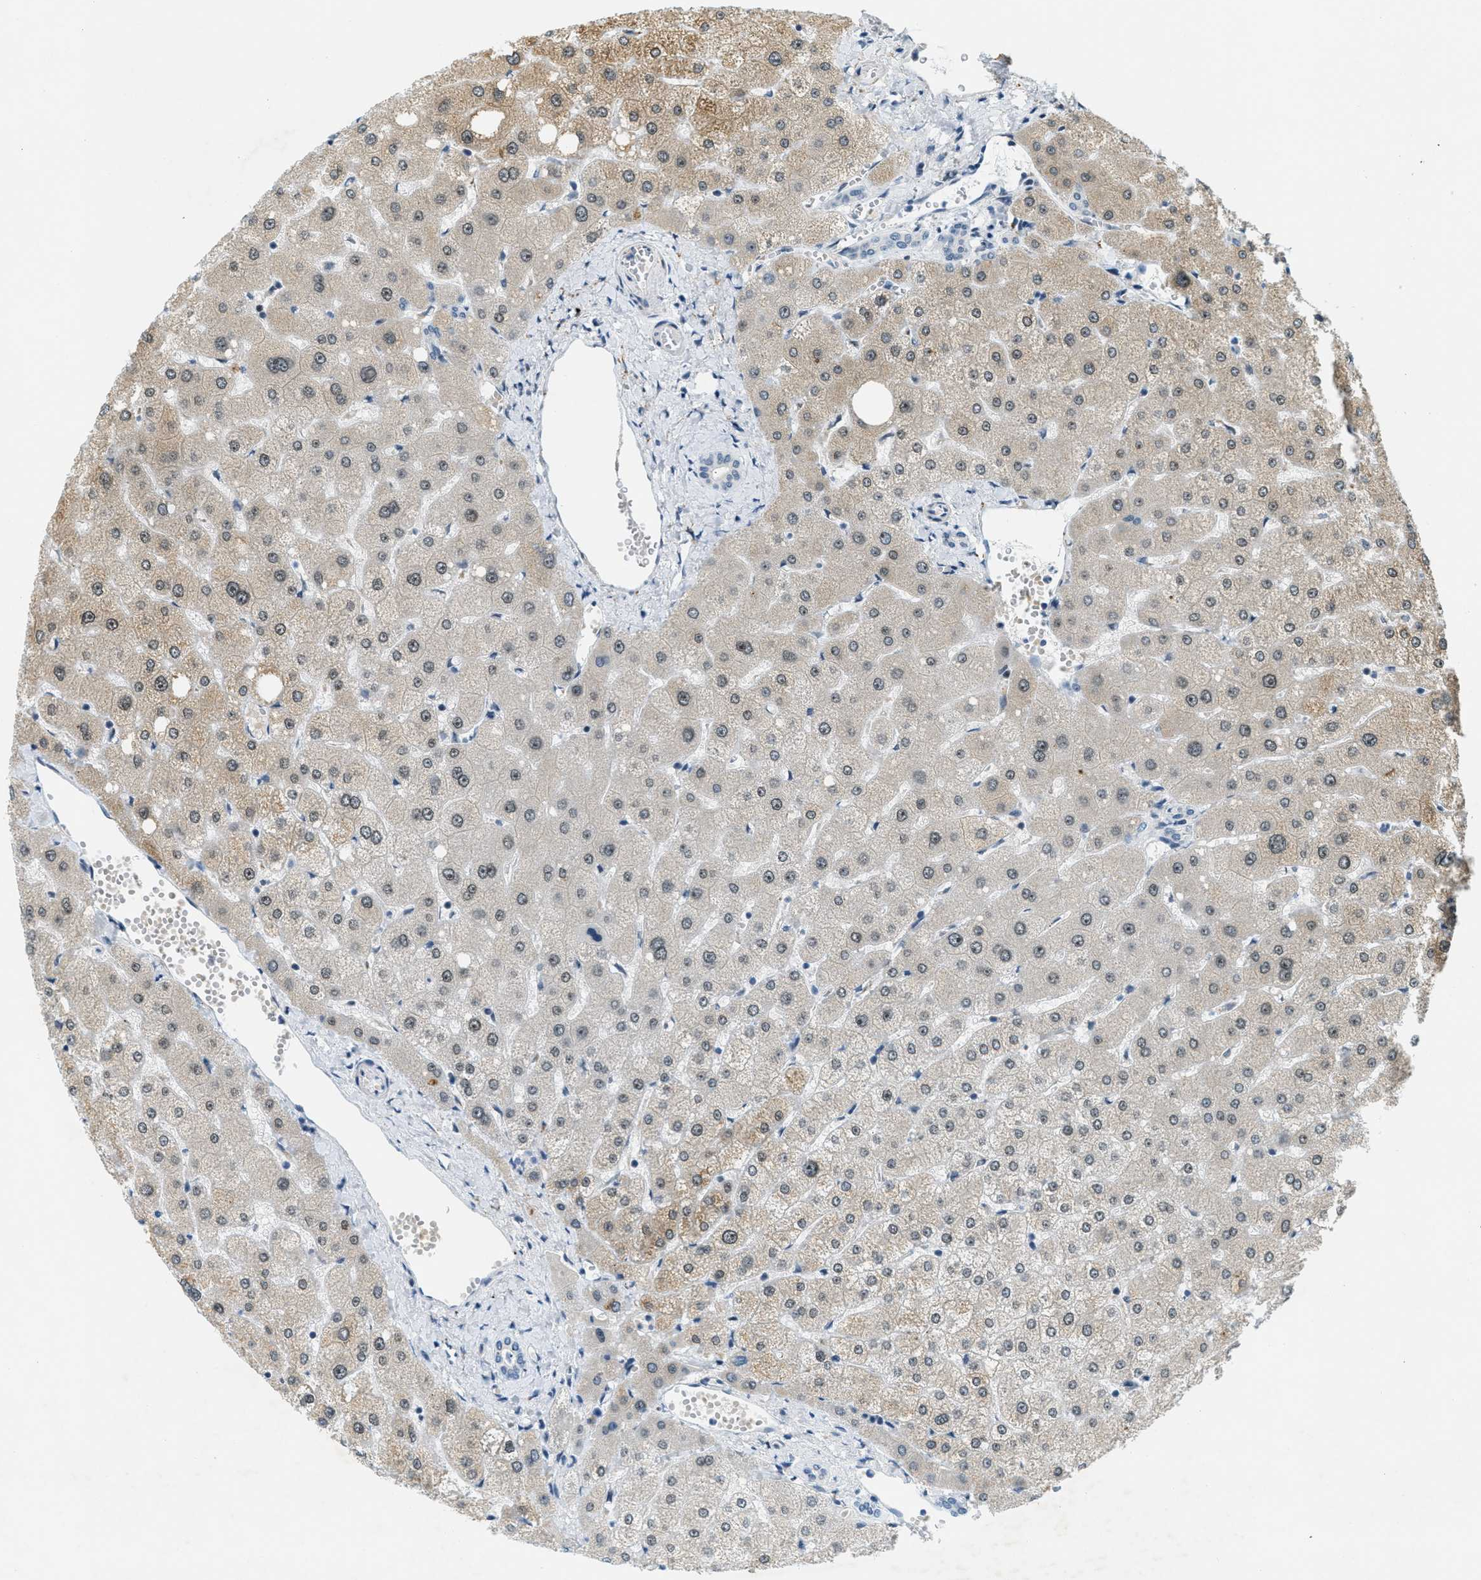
{"staining": {"intensity": "negative", "quantity": "none", "location": "none"}, "tissue": "liver", "cell_type": "Cholangiocytes", "image_type": "normal", "snomed": [{"axis": "morphology", "description": "Normal tissue, NOS"}, {"axis": "topography", "description": "Liver"}], "caption": "Immunohistochemistry (IHC) micrograph of unremarkable liver: human liver stained with DAB (3,3'-diaminobenzidine) displays no significant protein staining in cholangiocytes.", "gene": "DDX47", "patient": {"sex": "male", "age": 73}}